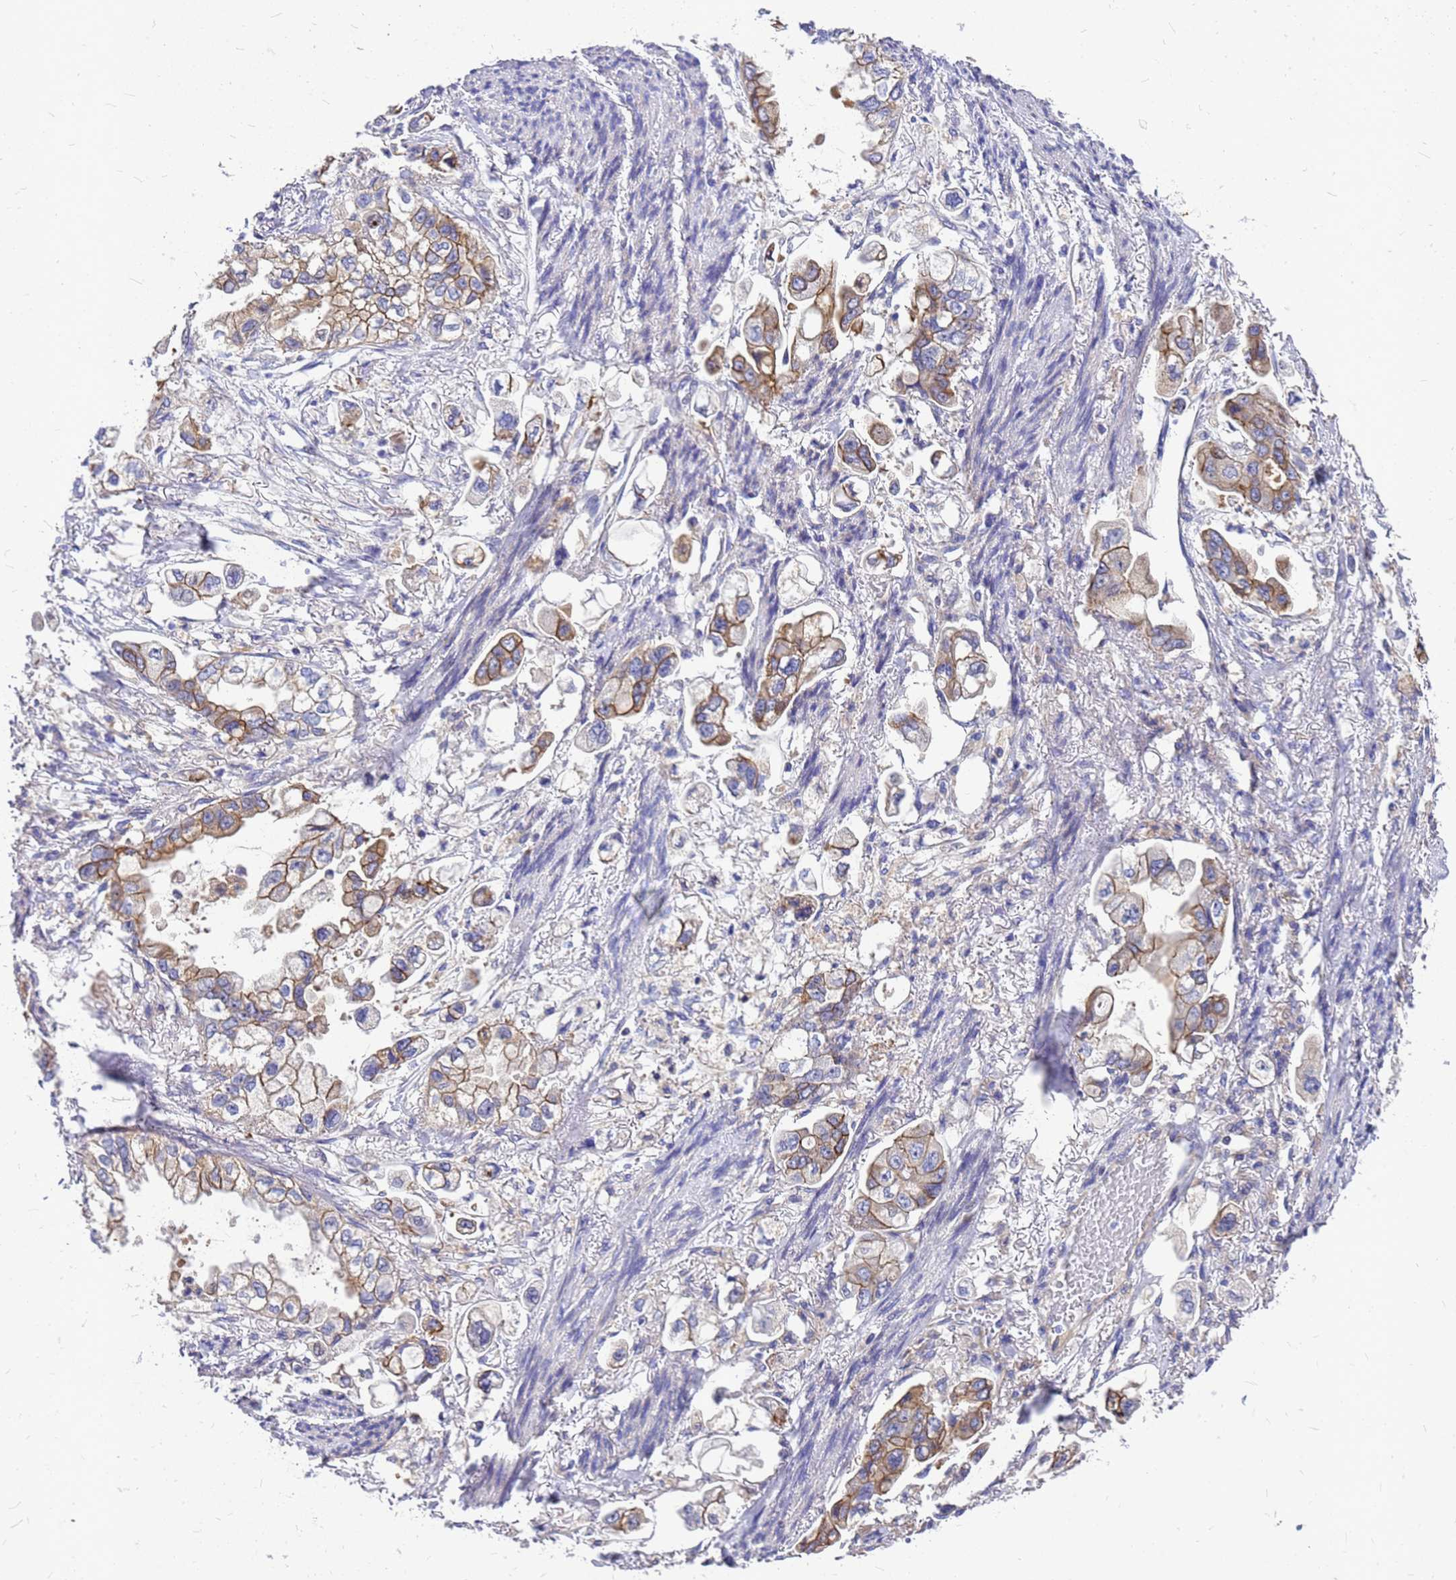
{"staining": {"intensity": "moderate", "quantity": ">75%", "location": "cytoplasmic/membranous"}, "tissue": "stomach cancer", "cell_type": "Tumor cells", "image_type": "cancer", "snomed": [{"axis": "morphology", "description": "Adenocarcinoma, NOS"}, {"axis": "topography", "description": "Stomach"}], "caption": "Immunohistochemistry of stomach cancer demonstrates medium levels of moderate cytoplasmic/membranous staining in about >75% of tumor cells. Using DAB (3,3'-diaminobenzidine) (brown) and hematoxylin (blue) stains, captured at high magnification using brightfield microscopy.", "gene": "FBXW5", "patient": {"sex": "male", "age": 62}}